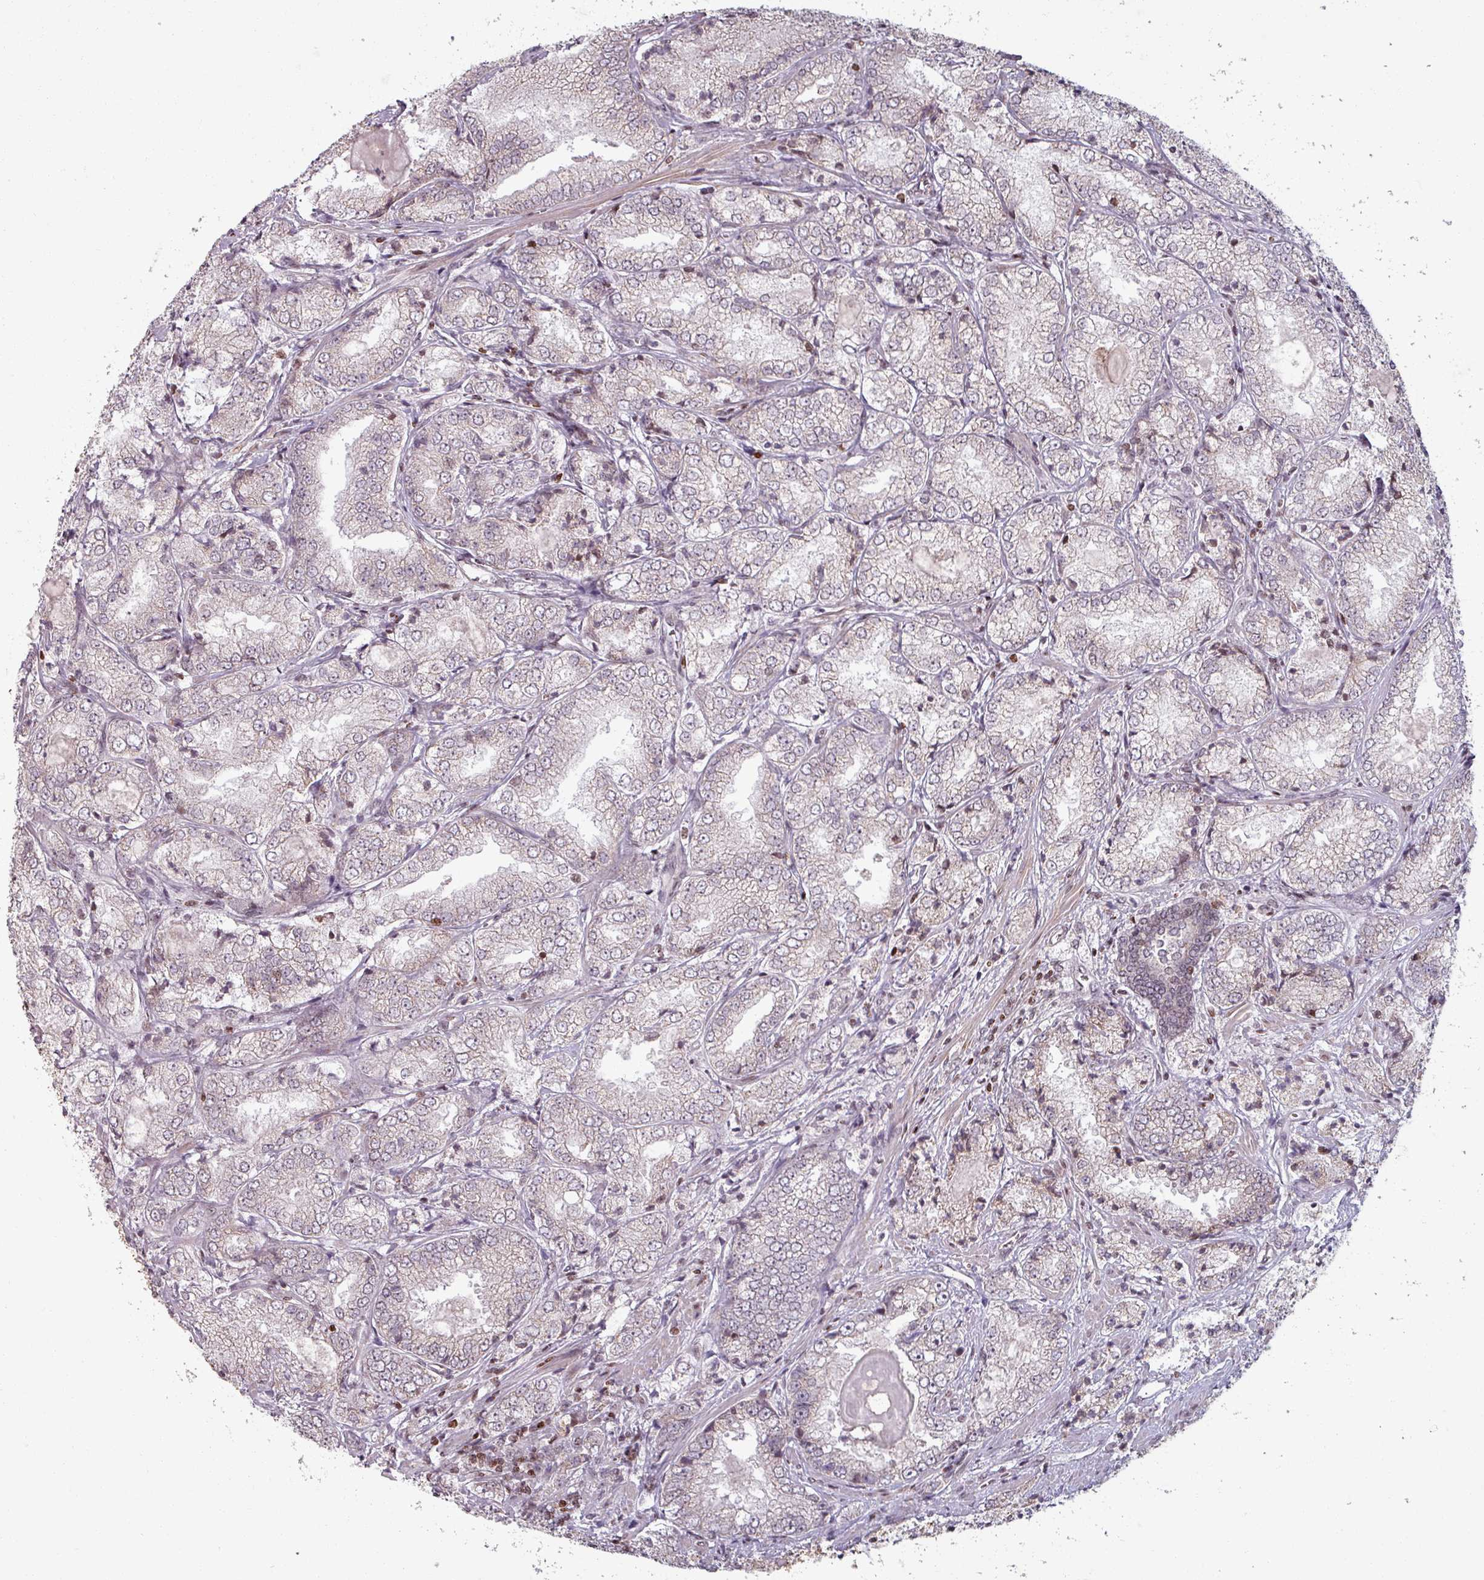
{"staining": {"intensity": "weak", "quantity": "25%-75%", "location": "nuclear"}, "tissue": "prostate cancer", "cell_type": "Tumor cells", "image_type": "cancer", "snomed": [{"axis": "morphology", "description": "Adenocarcinoma, High grade"}, {"axis": "topography", "description": "Prostate"}], "caption": "Protein staining shows weak nuclear positivity in about 25%-75% of tumor cells in high-grade adenocarcinoma (prostate).", "gene": "NCOR1", "patient": {"sex": "male", "age": 63}}